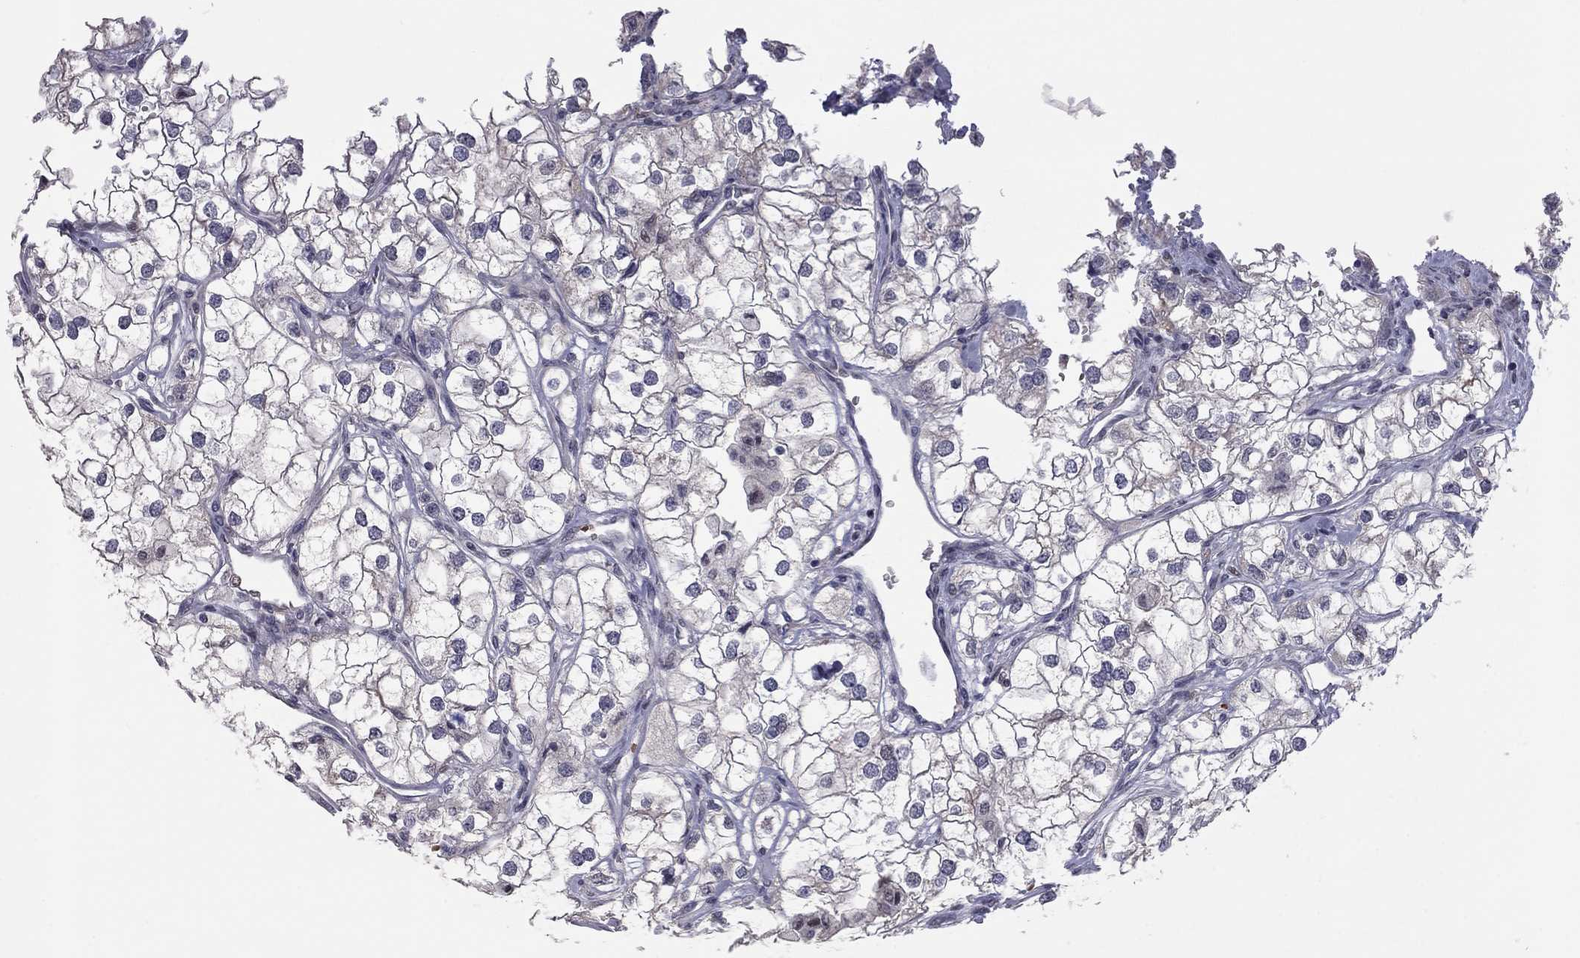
{"staining": {"intensity": "negative", "quantity": "none", "location": "none"}, "tissue": "renal cancer", "cell_type": "Tumor cells", "image_type": "cancer", "snomed": [{"axis": "morphology", "description": "Adenocarcinoma, NOS"}, {"axis": "topography", "description": "Kidney"}], "caption": "Micrograph shows no protein positivity in tumor cells of renal cancer (adenocarcinoma) tissue. Nuclei are stained in blue.", "gene": "MC3R", "patient": {"sex": "male", "age": 59}}